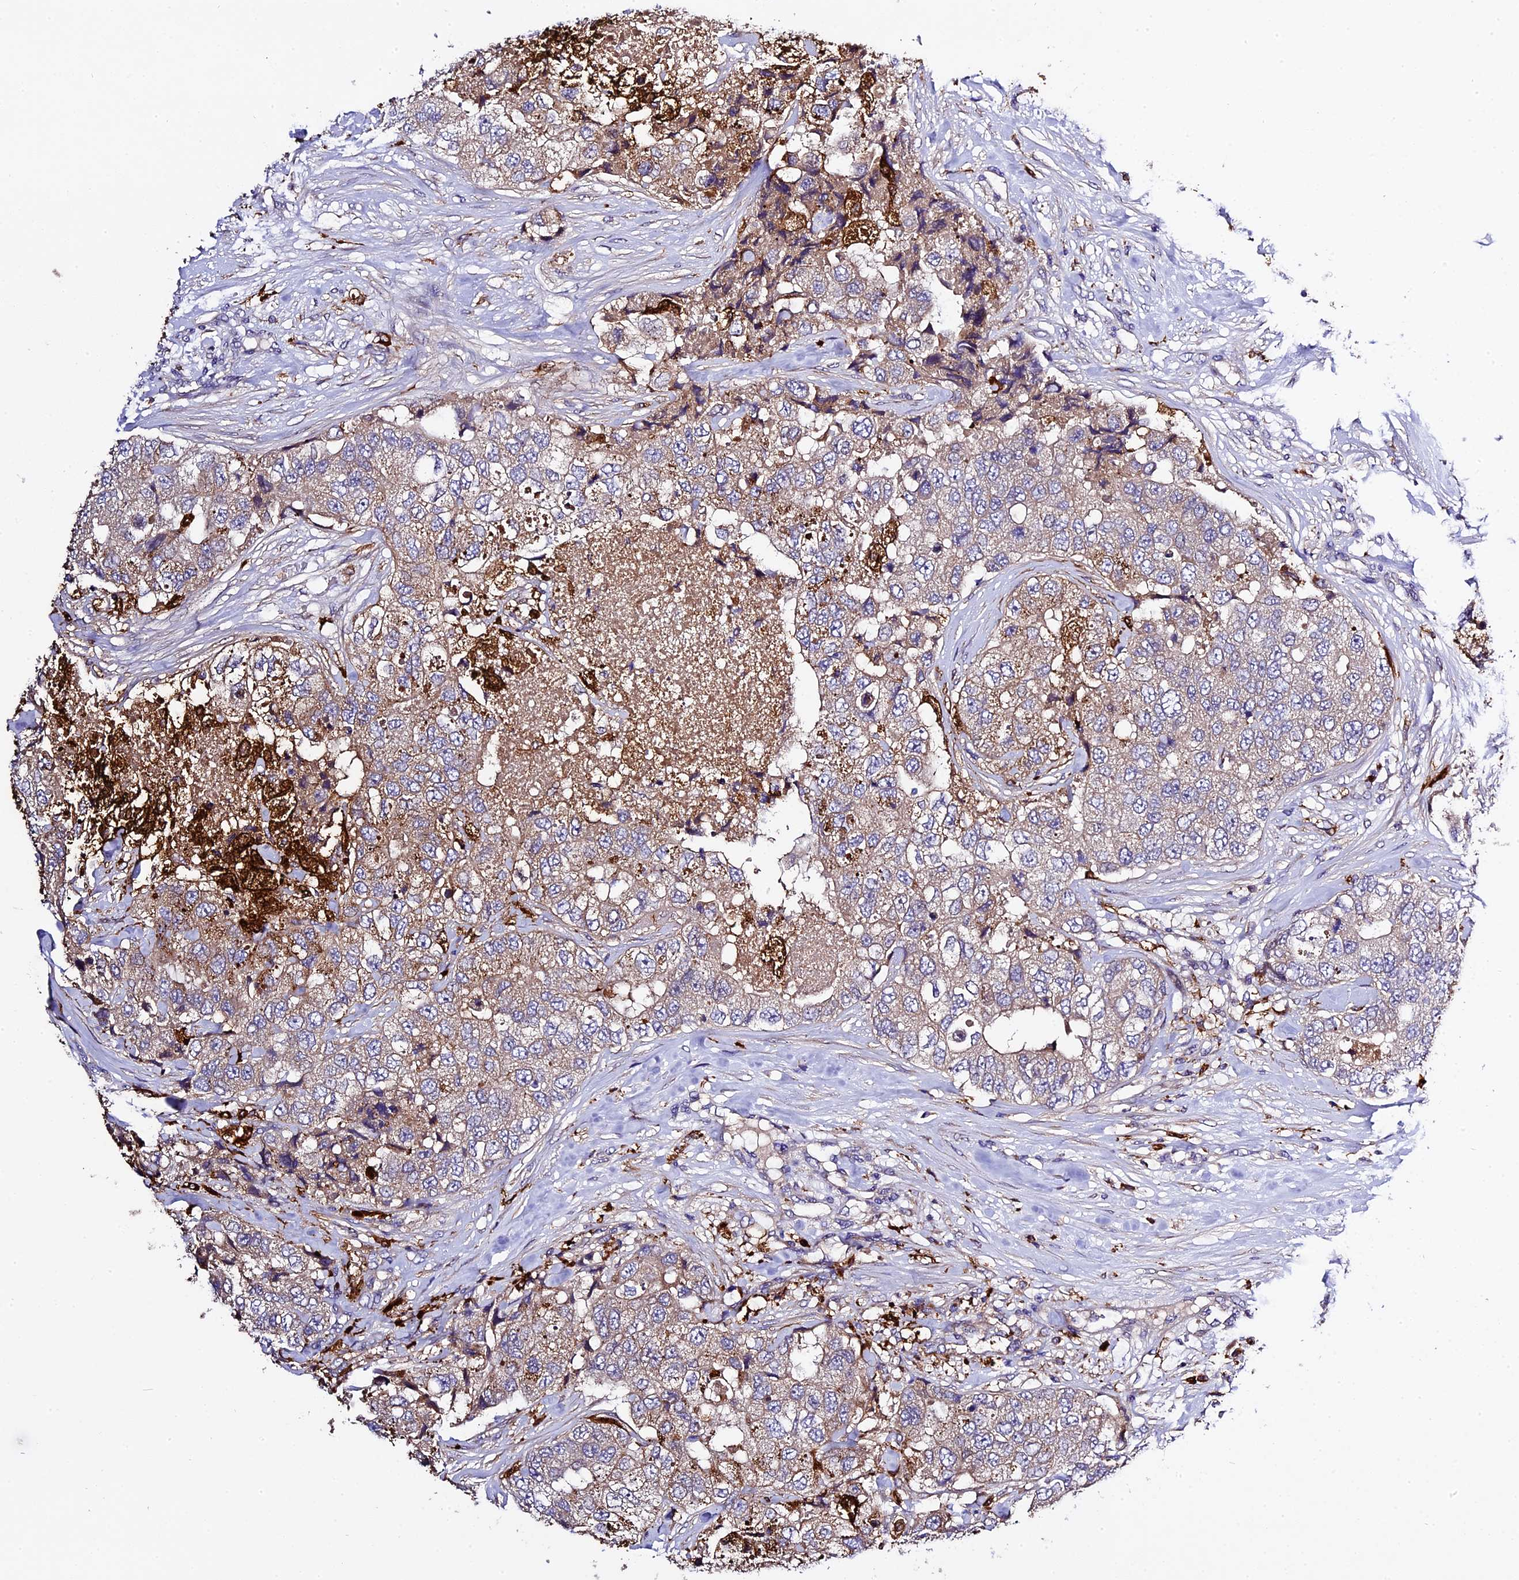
{"staining": {"intensity": "weak", "quantity": "<25%", "location": "cytoplasmic/membranous"}, "tissue": "breast cancer", "cell_type": "Tumor cells", "image_type": "cancer", "snomed": [{"axis": "morphology", "description": "Duct carcinoma"}, {"axis": "topography", "description": "Breast"}], "caption": "Immunohistochemistry (IHC) micrograph of human breast infiltrating ductal carcinoma stained for a protein (brown), which reveals no positivity in tumor cells.", "gene": "CILP2", "patient": {"sex": "female", "age": 62}}